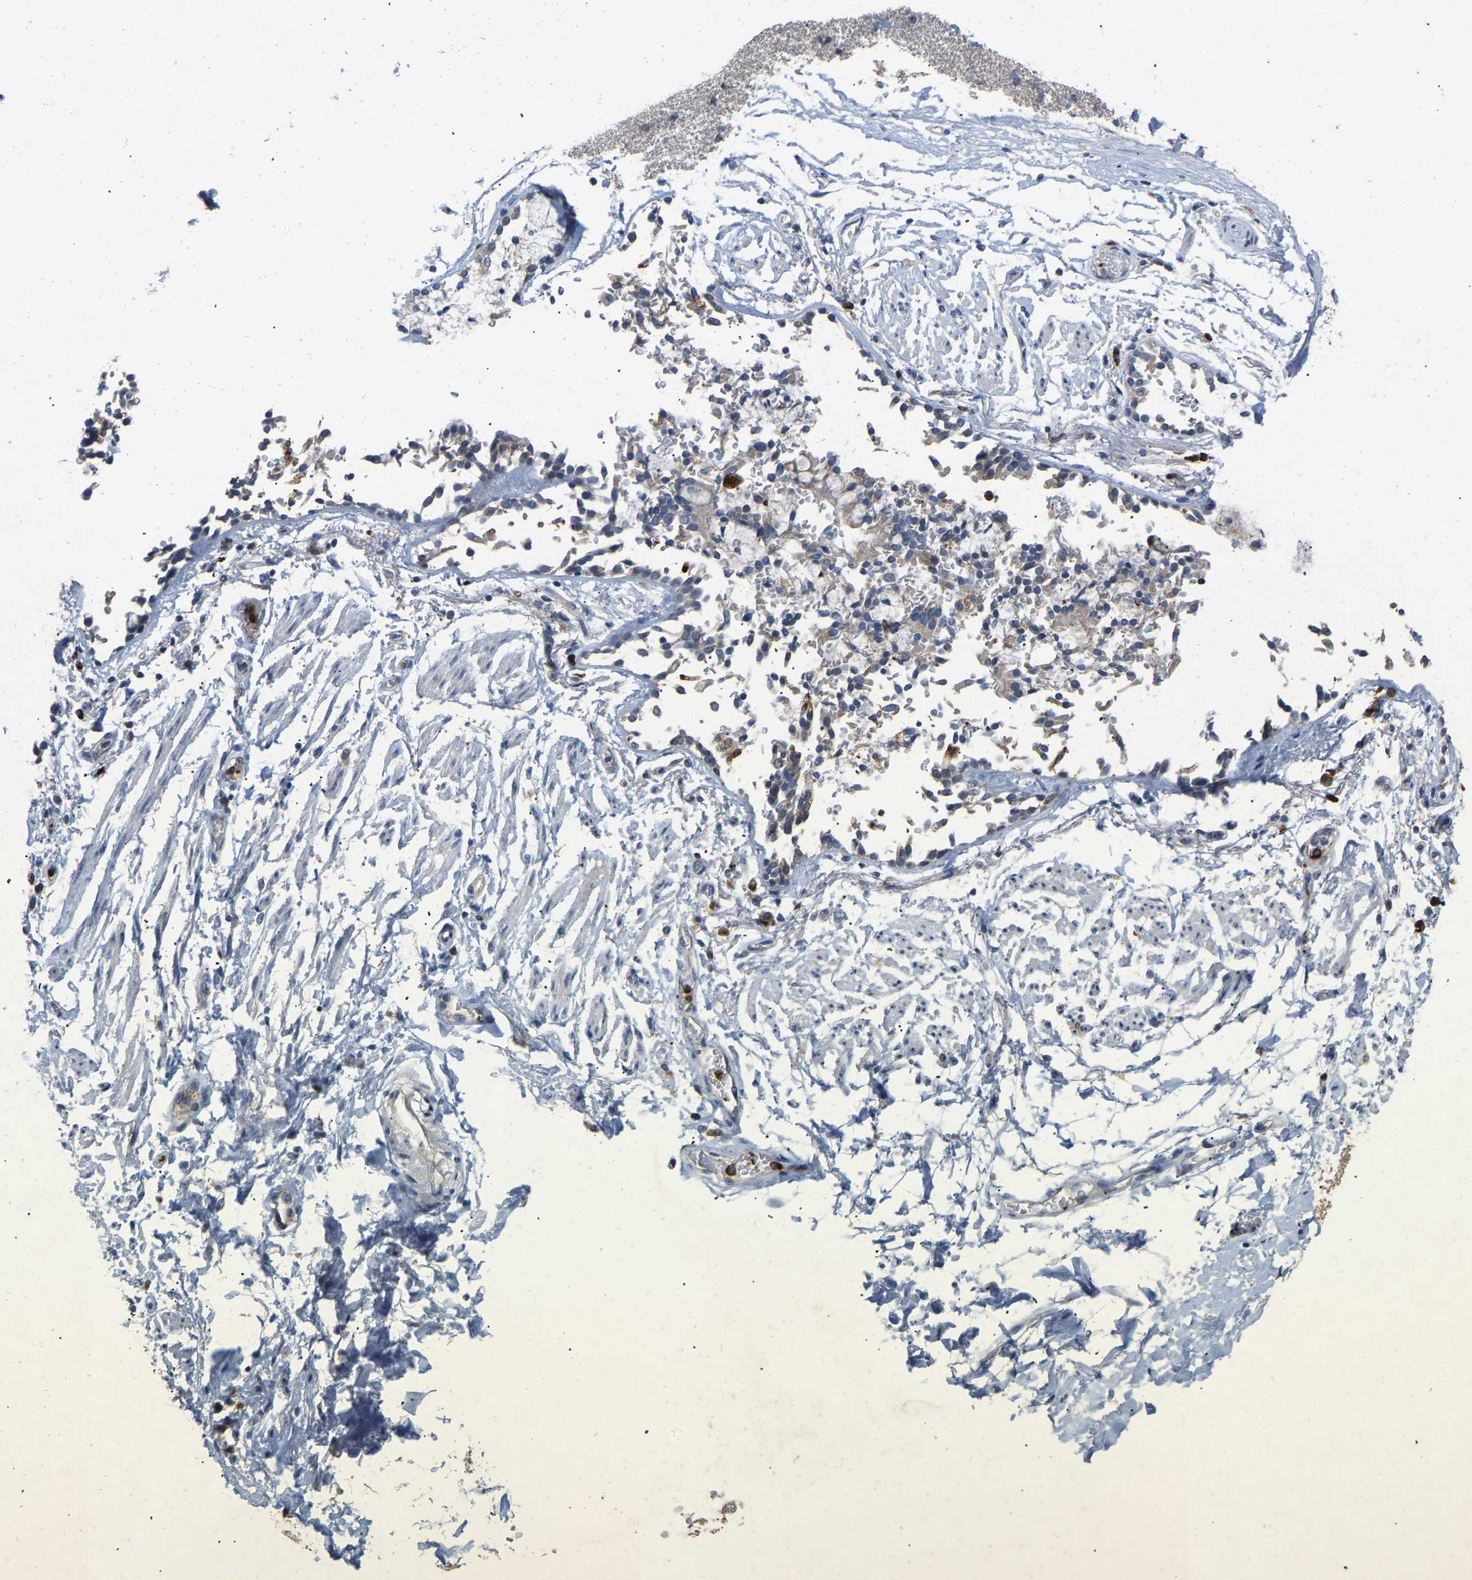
{"staining": {"intensity": "negative", "quantity": "none", "location": "none"}, "tissue": "adipose tissue", "cell_type": "Adipocytes", "image_type": "normal", "snomed": [{"axis": "morphology", "description": "Normal tissue, NOS"}, {"axis": "topography", "description": "Cartilage tissue"}, {"axis": "topography", "description": "Lung"}], "caption": "This is a photomicrograph of IHC staining of benign adipose tissue, which shows no positivity in adipocytes. The staining was performed using DAB to visualize the protein expression in brown, while the nuclei were stained in blue with hematoxylin (Magnification: 20x).", "gene": "RHEB", "patient": {"sex": "female", "age": 77}}